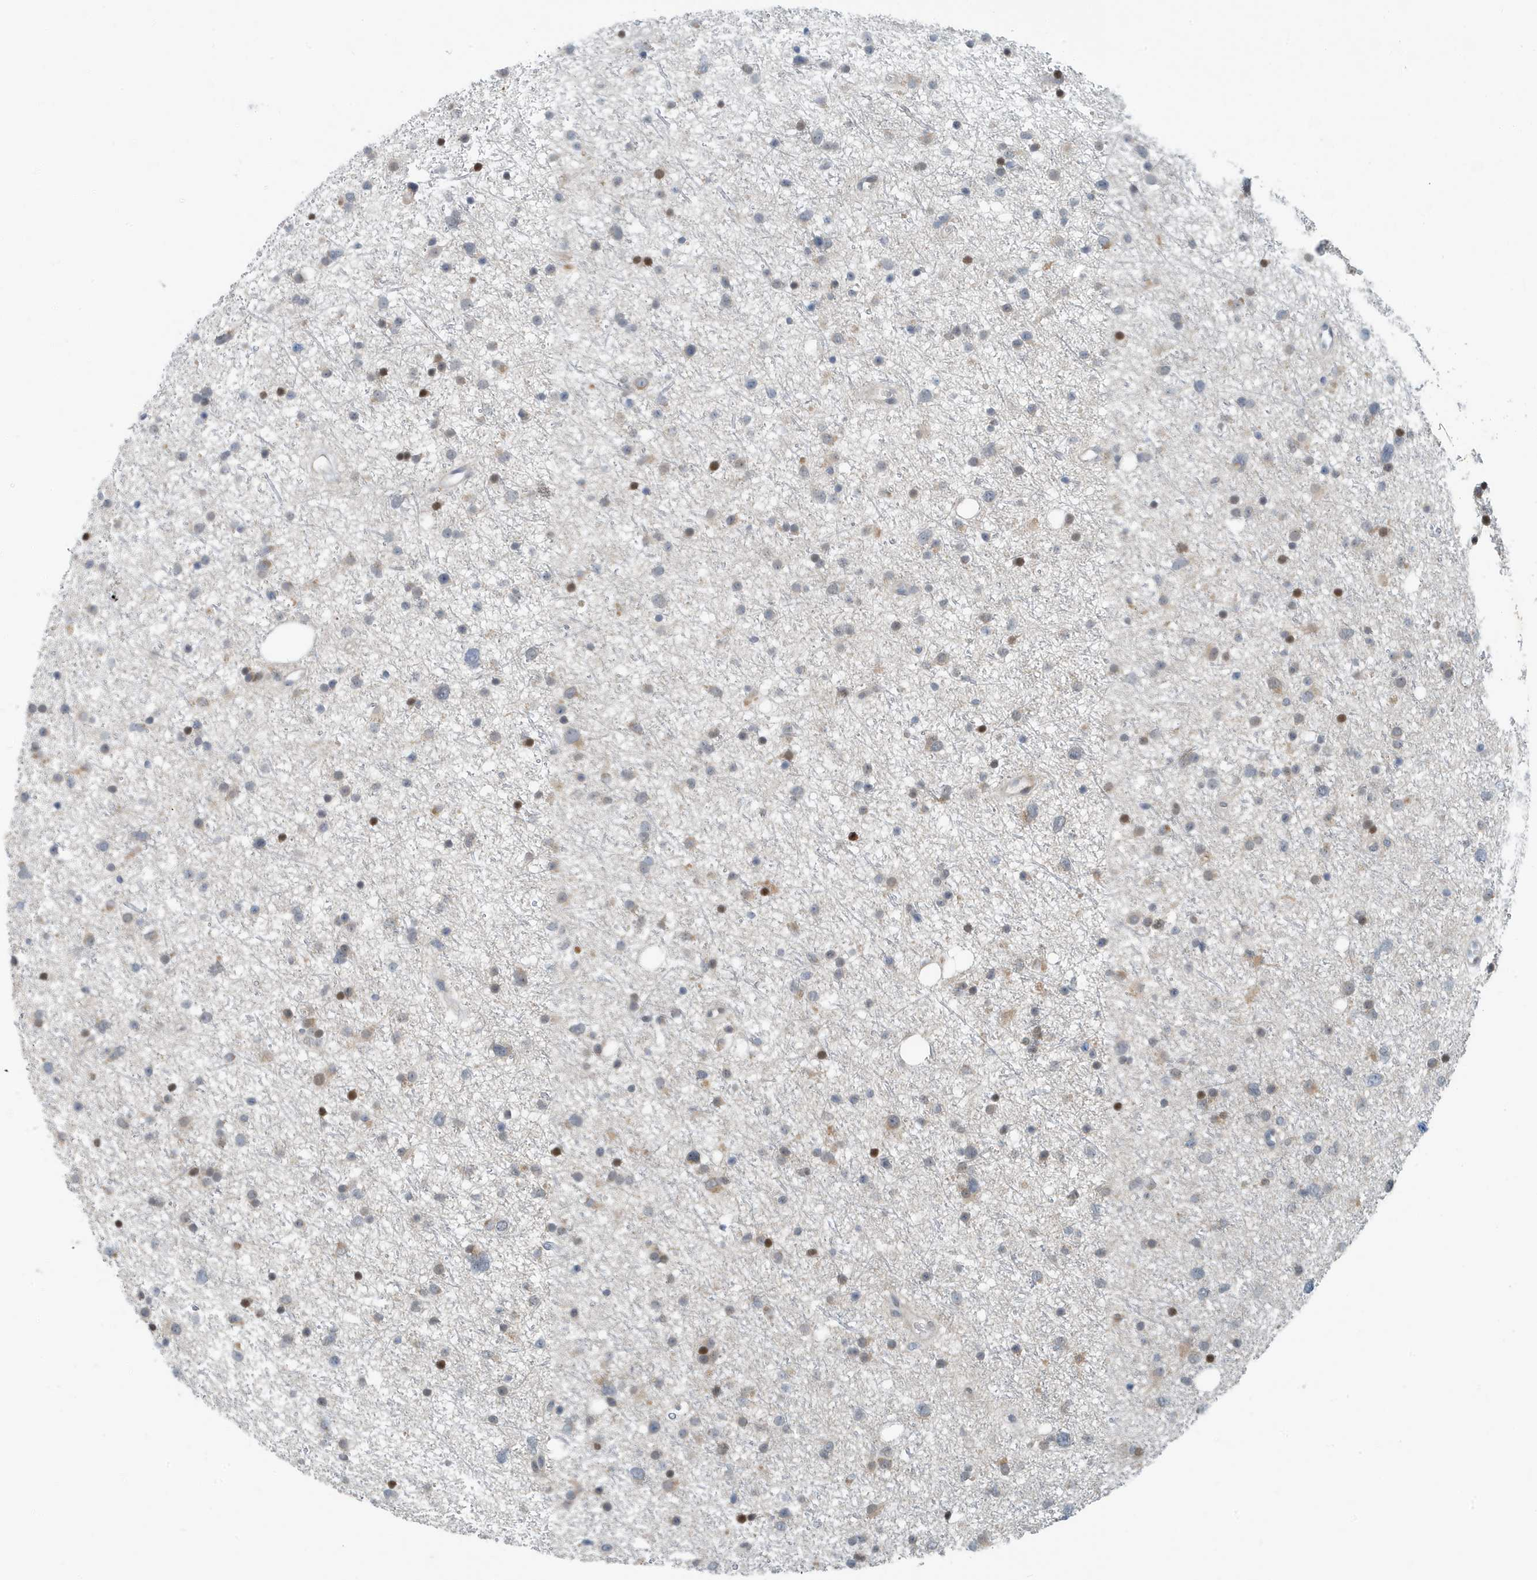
{"staining": {"intensity": "moderate", "quantity": "<25%", "location": "cytoplasmic/membranous,nuclear"}, "tissue": "glioma", "cell_type": "Tumor cells", "image_type": "cancer", "snomed": [{"axis": "morphology", "description": "Glioma, malignant, Low grade"}, {"axis": "topography", "description": "Cerebral cortex"}], "caption": "Protein positivity by IHC displays moderate cytoplasmic/membranous and nuclear positivity in about <25% of tumor cells in malignant glioma (low-grade). The protein of interest is shown in brown color, while the nuclei are stained blue.", "gene": "KIF15", "patient": {"sex": "female", "age": 39}}